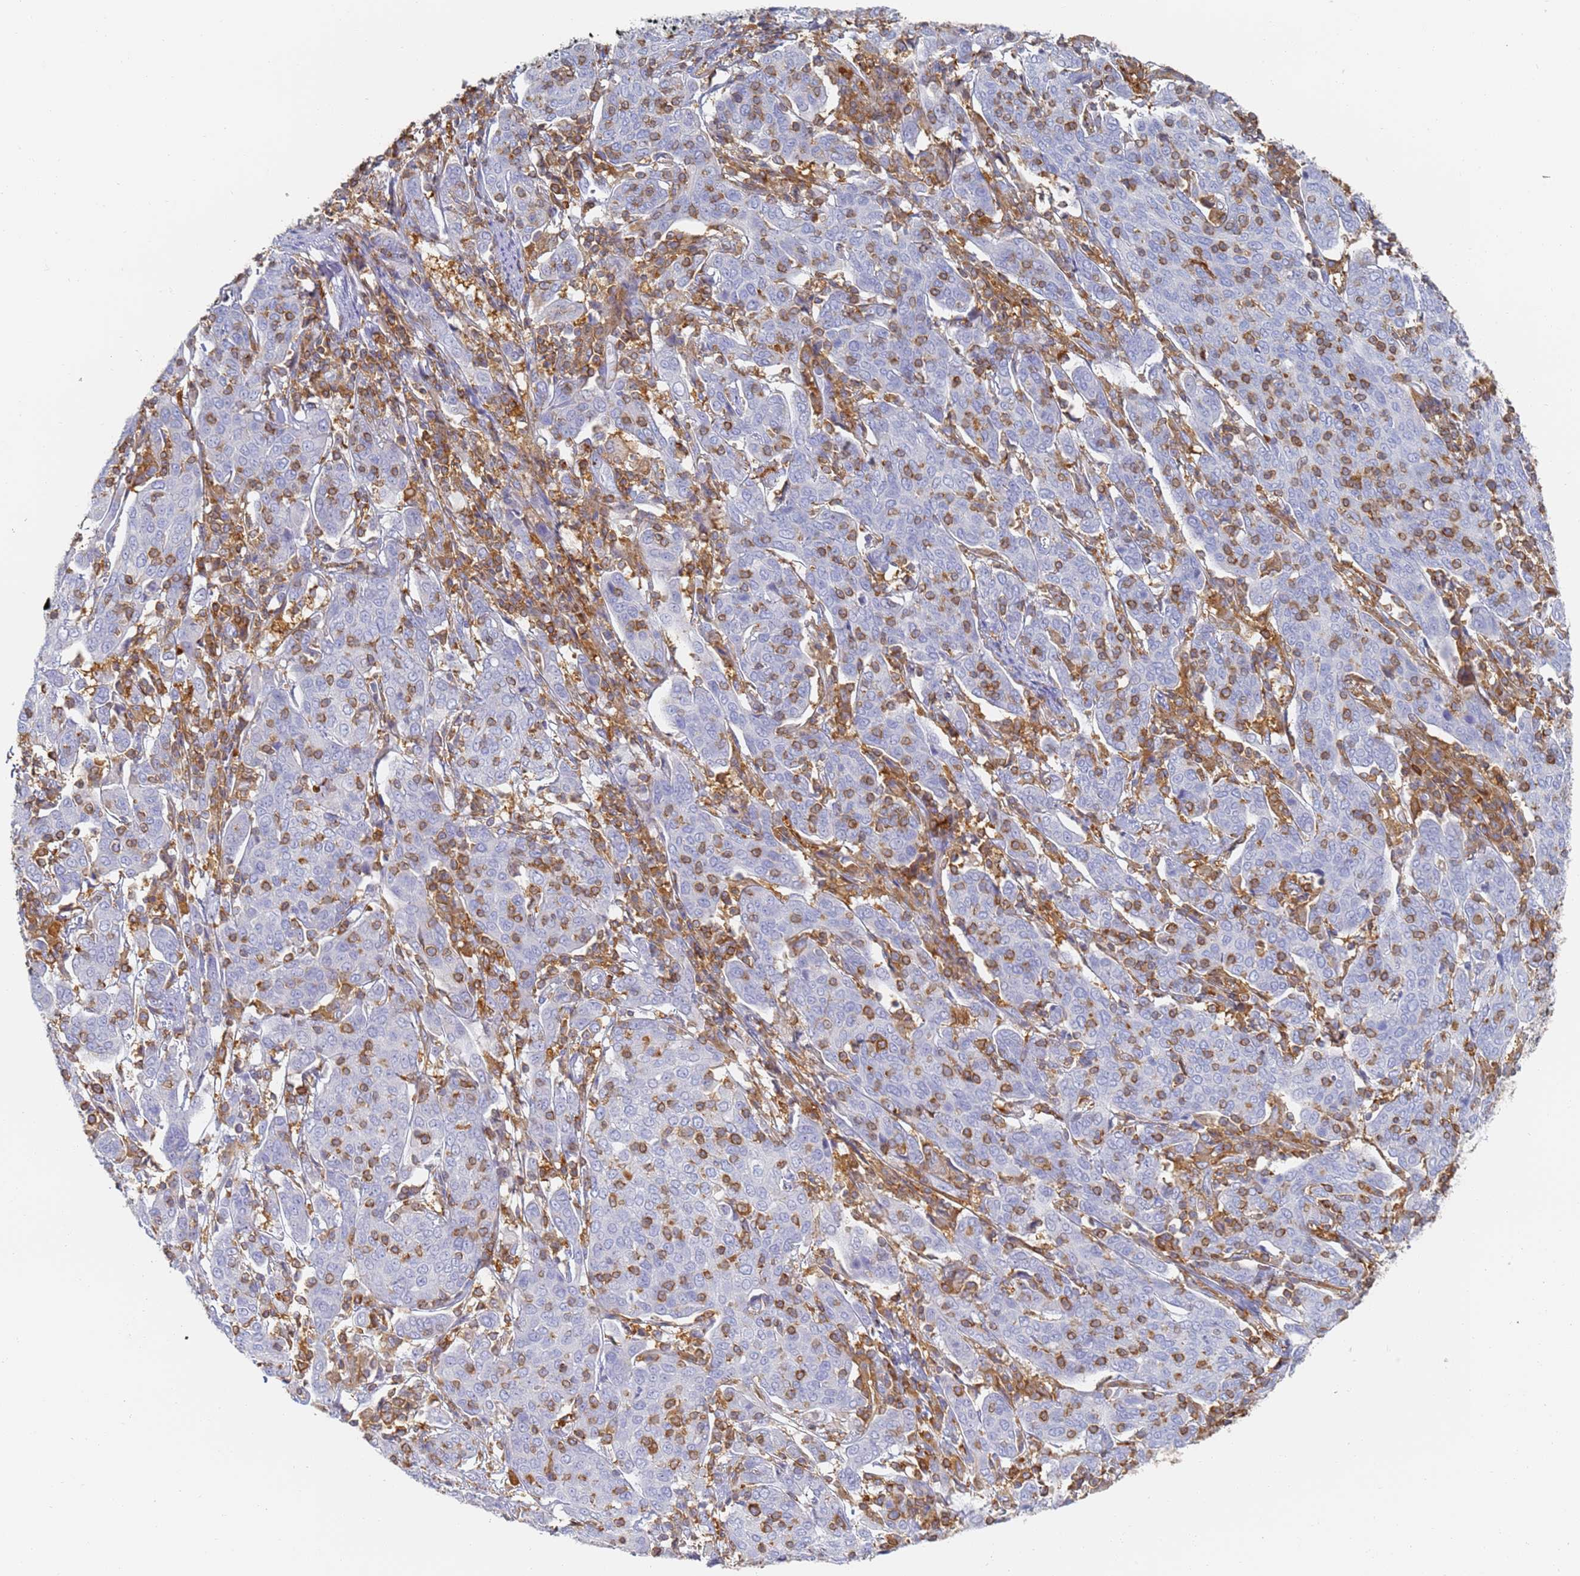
{"staining": {"intensity": "negative", "quantity": "none", "location": "none"}, "tissue": "cervical cancer", "cell_type": "Tumor cells", "image_type": "cancer", "snomed": [{"axis": "morphology", "description": "Squamous cell carcinoma, NOS"}, {"axis": "topography", "description": "Cervix"}], "caption": "This is a photomicrograph of IHC staining of squamous cell carcinoma (cervical), which shows no positivity in tumor cells.", "gene": "BIN2", "patient": {"sex": "female", "age": 67}}